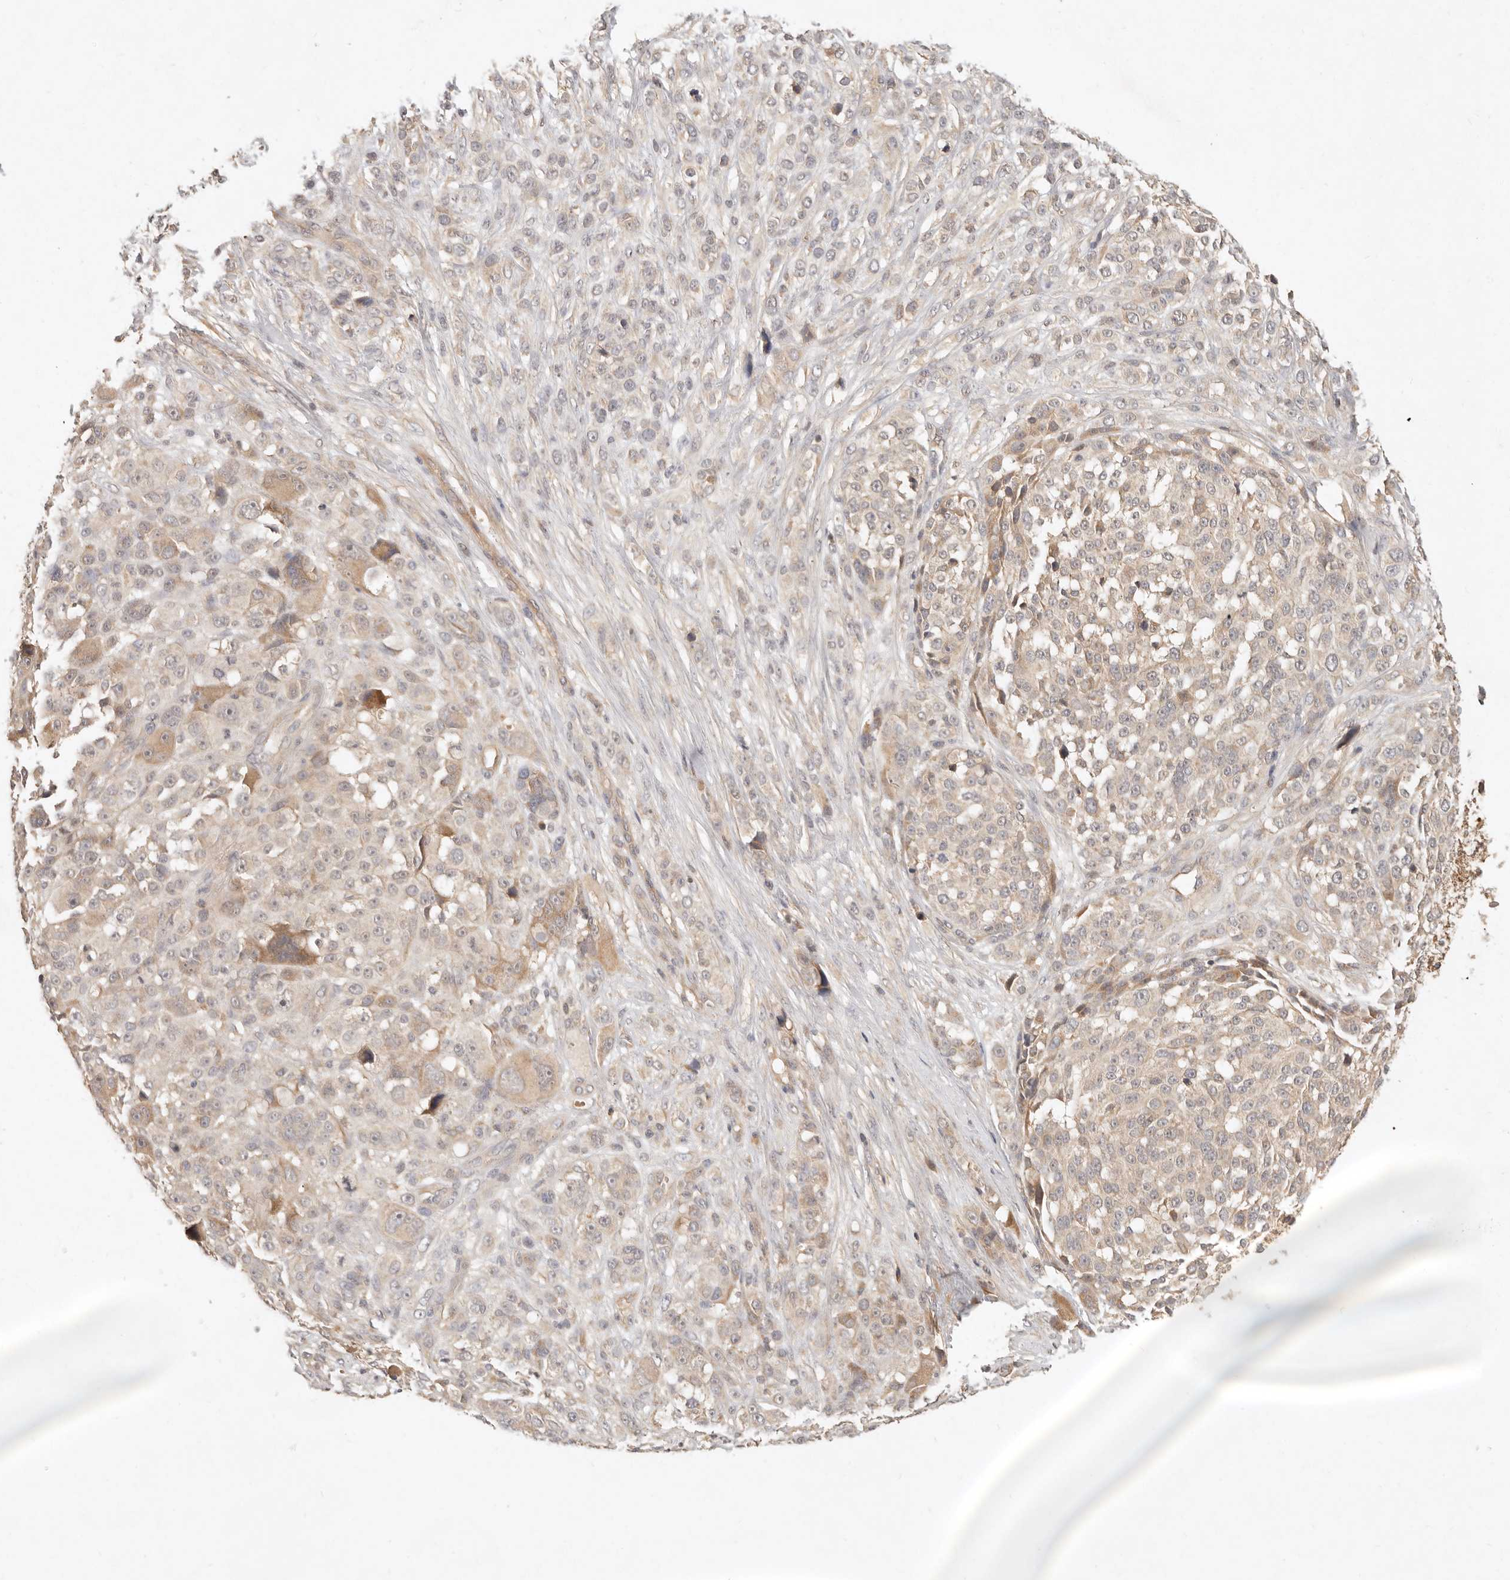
{"staining": {"intensity": "weak", "quantity": "25%-75%", "location": "cytoplasmic/membranous"}, "tissue": "melanoma", "cell_type": "Tumor cells", "image_type": "cancer", "snomed": [{"axis": "morphology", "description": "Malignant melanoma, NOS"}, {"axis": "topography", "description": "Skin"}], "caption": "Melanoma tissue reveals weak cytoplasmic/membranous staining in about 25%-75% of tumor cells, visualized by immunohistochemistry.", "gene": "FREM2", "patient": {"sex": "female", "age": 55}}